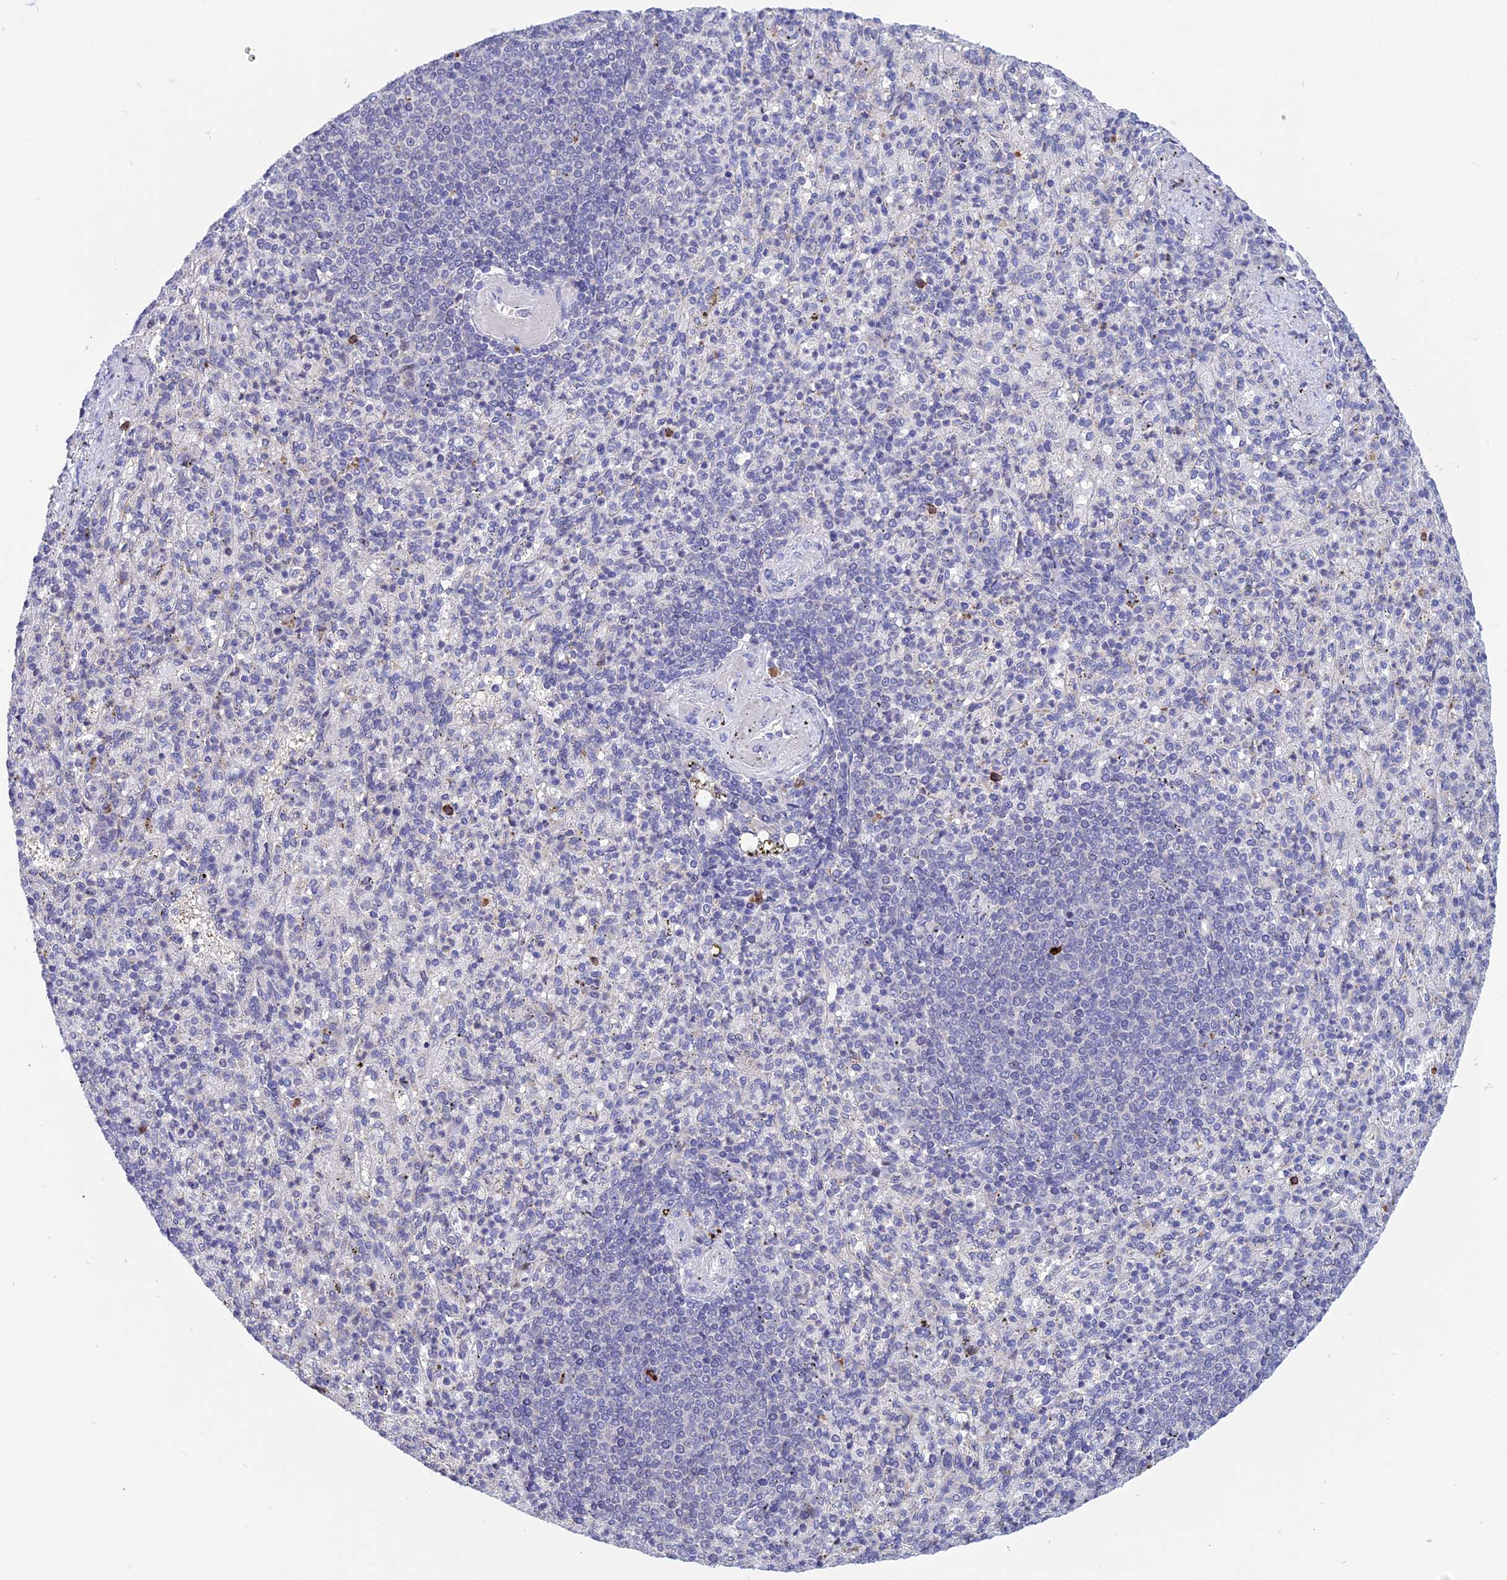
{"staining": {"intensity": "negative", "quantity": "none", "location": "none"}, "tissue": "spleen", "cell_type": "Cells in red pulp", "image_type": "normal", "snomed": [{"axis": "morphology", "description": "Normal tissue, NOS"}, {"axis": "topography", "description": "Spleen"}], "caption": "Histopathology image shows no protein staining in cells in red pulp of benign spleen. (IHC, brightfield microscopy, high magnification).", "gene": "KCTD14", "patient": {"sex": "female", "age": 74}}